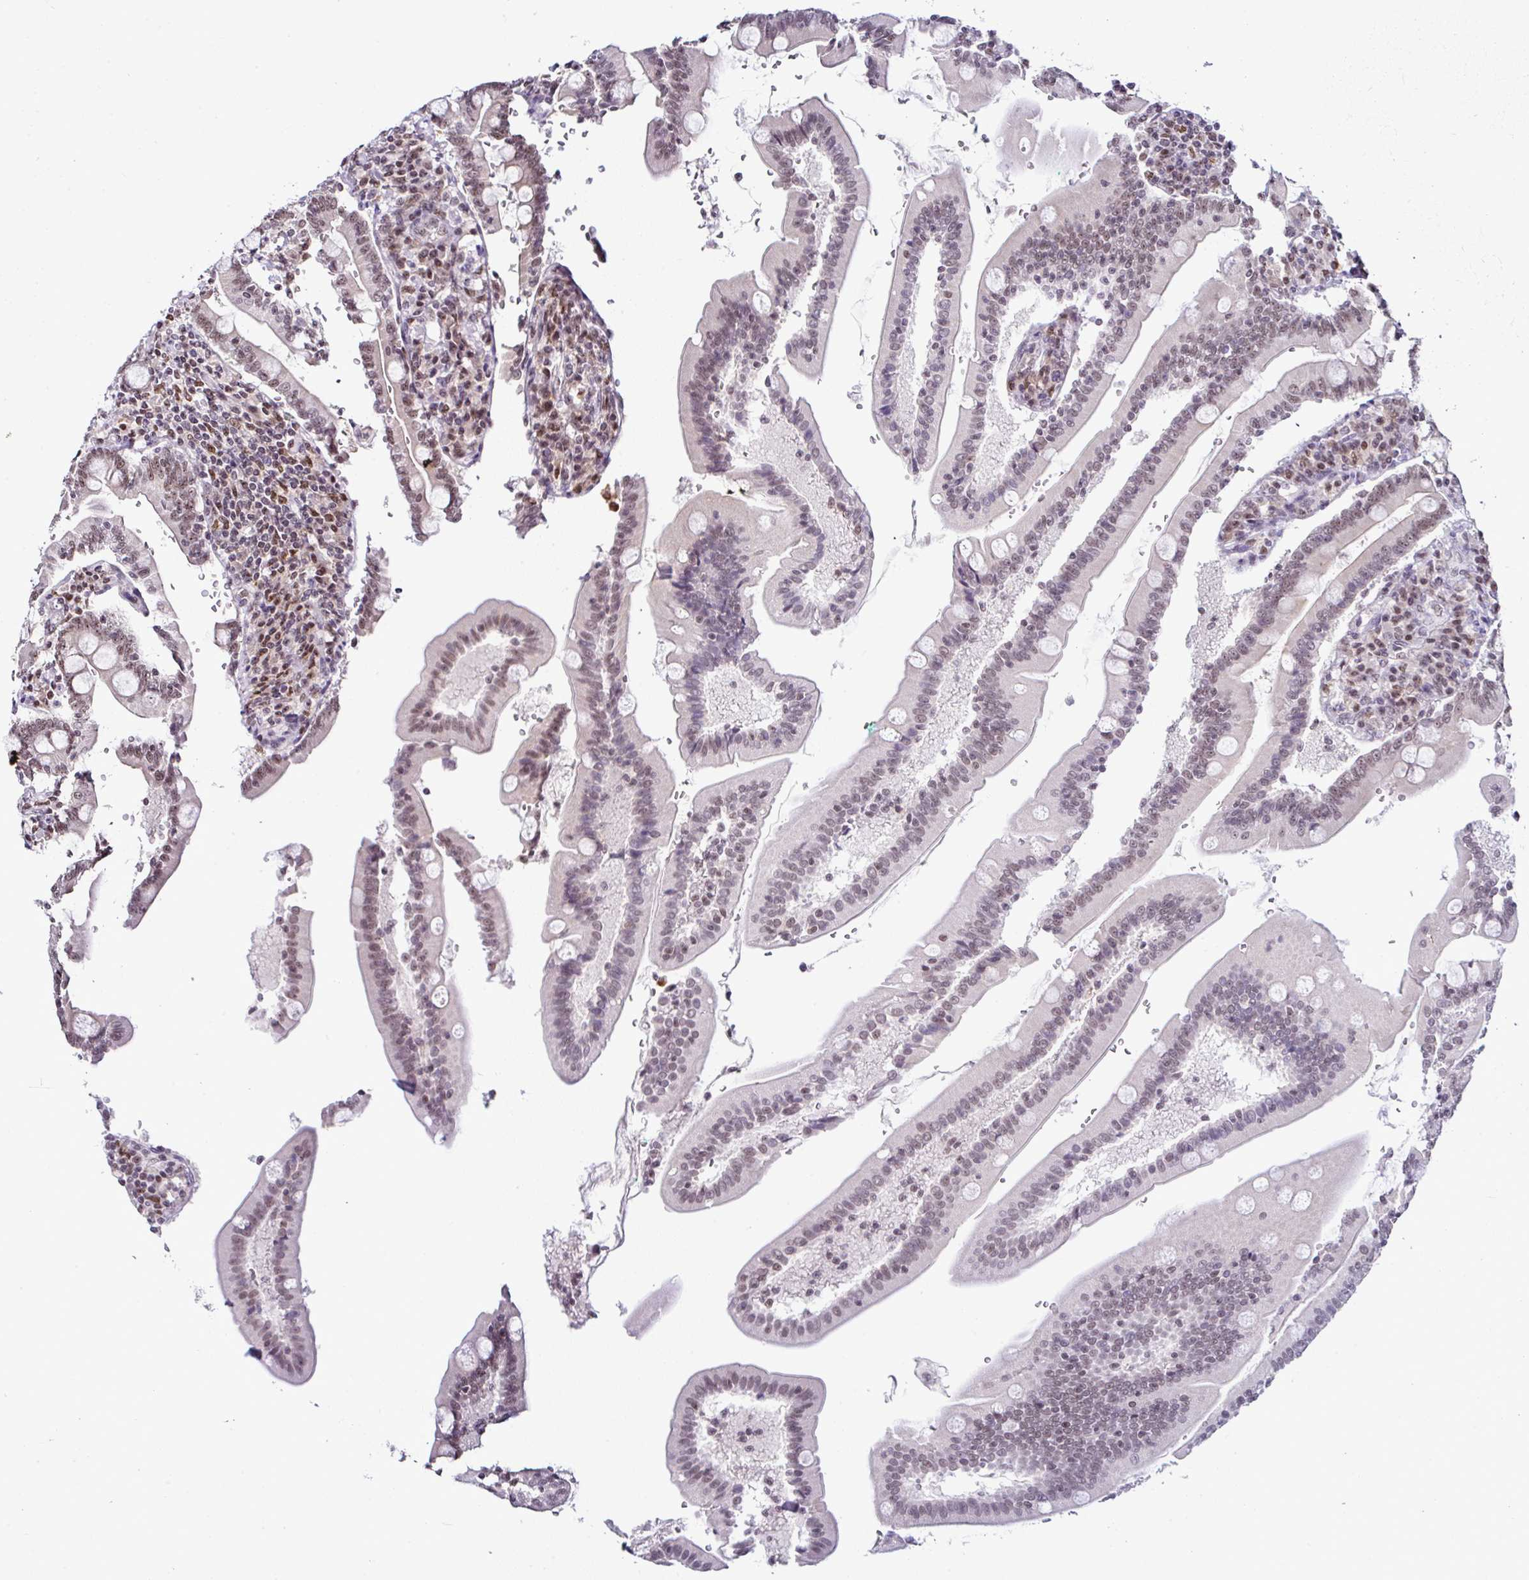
{"staining": {"intensity": "moderate", "quantity": ">75%", "location": "nuclear"}, "tissue": "duodenum", "cell_type": "Glandular cells", "image_type": "normal", "snomed": [{"axis": "morphology", "description": "Normal tissue, NOS"}, {"axis": "topography", "description": "Duodenum"}], "caption": "Immunohistochemistry staining of benign duodenum, which exhibits medium levels of moderate nuclear staining in about >75% of glandular cells indicating moderate nuclear protein positivity. The staining was performed using DAB (brown) for protein detection and nuclei were counterstained in hematoxylin (blue).", "gene": "PTPN2", "patient": {"sex": "female", "age": 67}}